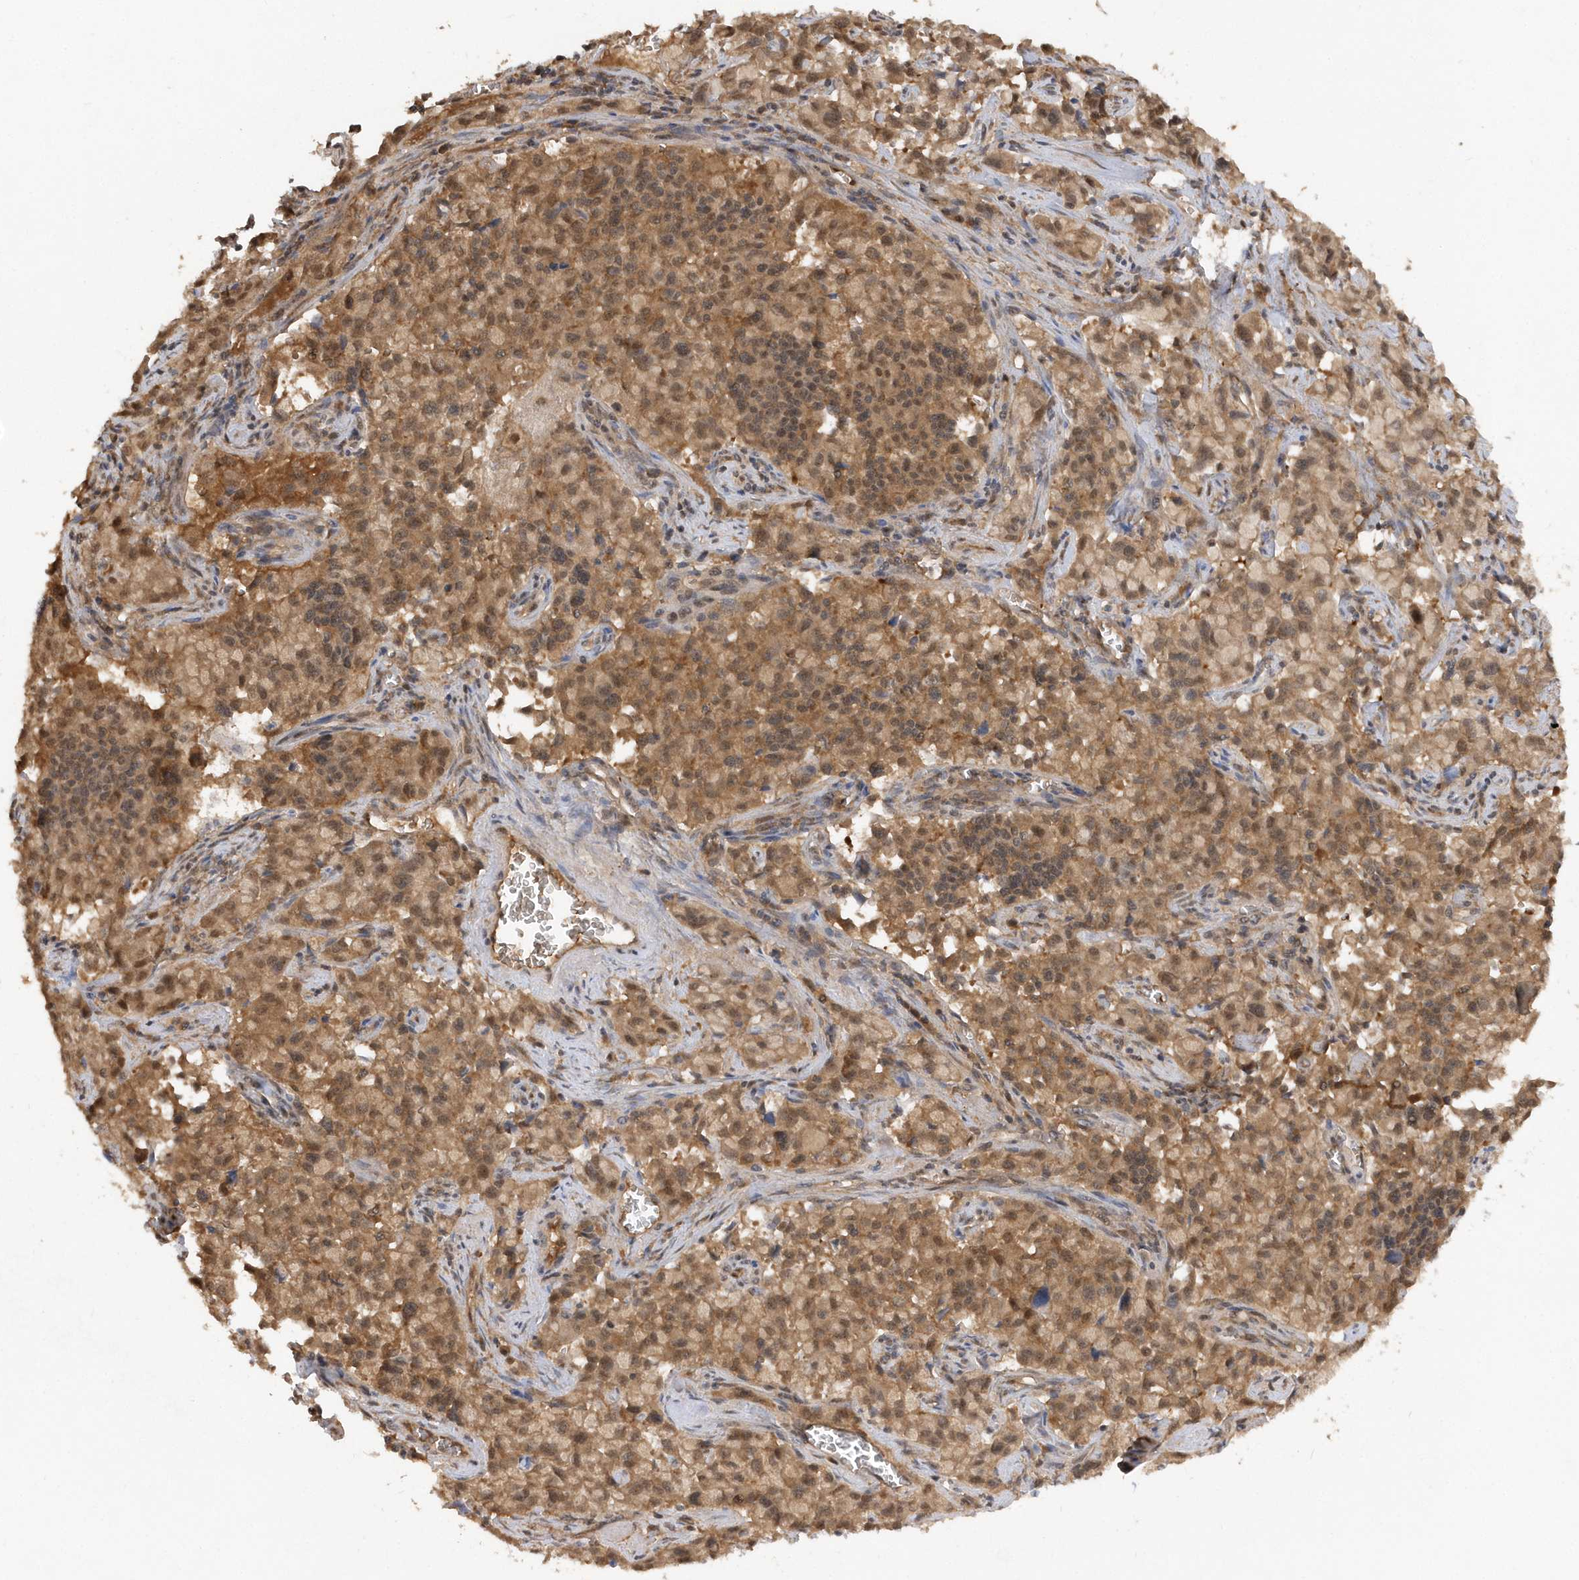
{"staining": {"intensity": "moderate", "quantity": ">75%", "location": "cytoplasmic/membranous,nuclear"}, "tissue": "pancreatic cancer", "cell_type": "Tumor cells", "image_type": "cancer", "snomed": [{"axis": "morphology", "description": "Adenocarcinoma, NOS"}, {"axis": "topography", "description": "Pancreas"}], "caption": "DAB (3,3'-diaminobenzidine) immunohistochemical staining of human pancreatic cancer shows moderate cytoplasmic/membranous and nuclear protein expression in approximately >75% of tumor cells.", "gene": "RPE", "patient": {"sex": "male", "age": 65}}